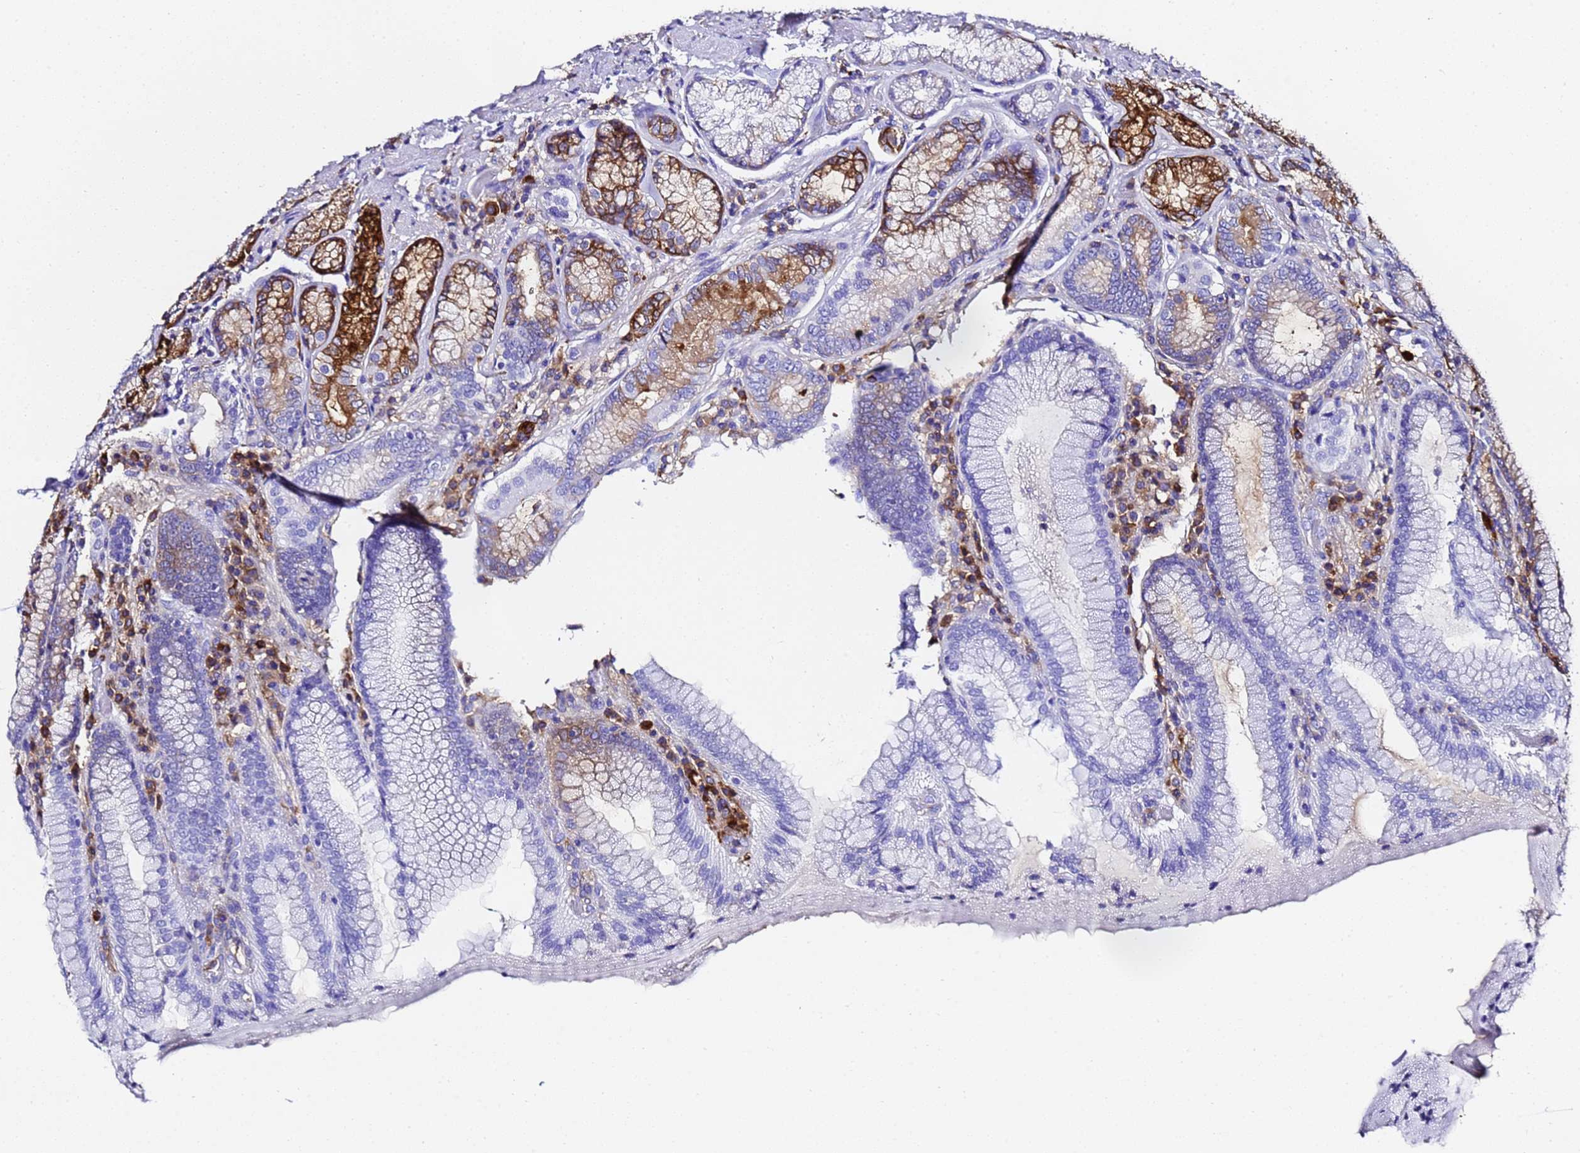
{"staining": {"intensity": "strong", "quantity": "<25%", "location": "cytoplasmic/membranous"}, "tissue": "stomach", "cell_type": "Glandular cells", "image_type": "normal", "snomed": [{"axis": "morphology", "description": "Normal tissue, NOS"}, {"axis": "topography", "description": "Stomach, upper"}, {"axis": "topography", "description": "Stomach, lower"}], "caption": "Glandular cells display medium levels of strong cytoplasmic/membranous staining in about <25% of cells in unremarkable stomach. The protein of interest is stained brown, and the nuclei are stained in blue (DAB IHC with brightfield microscopy, high magnification).", "gene": "FTL", "patient": {"sex": "female", "age": 76}}